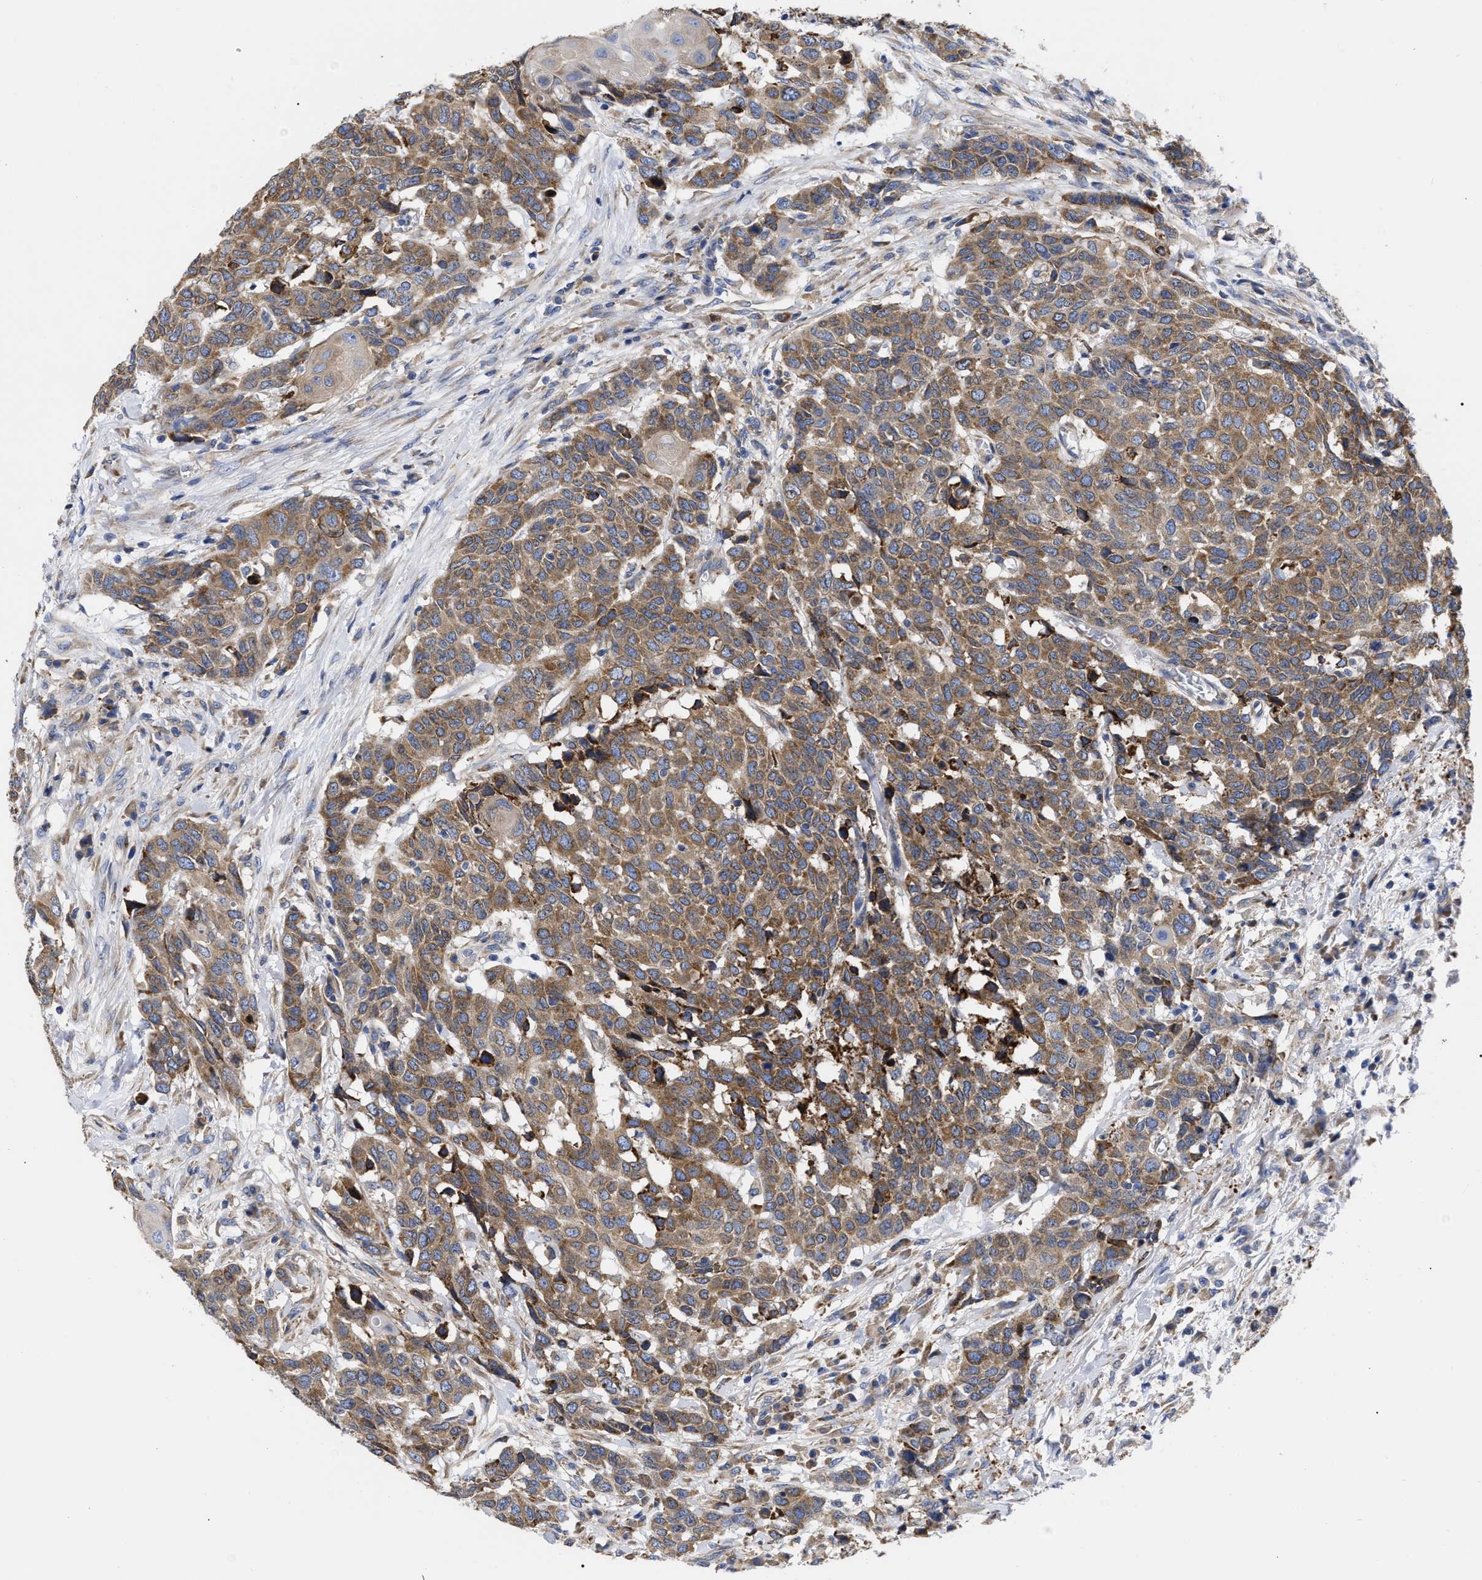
{"staining": {"intensity": "moderate", "quantity": ">75%", "location": "cytoplasmic/membranous"}, "tissue": "head and neck cancer", "cell_type": "Tumor cells", "image_type": "cancer", "snomed": [{"axis": "morphology", "description": "Squamous cell carcinoma, NOS"}, {"axis": "topography", "description": "Head-Neck"}], "caption": "The histopathology image reveals a brown stain indicating the presence of a protein in the cytoplasmic/membranous of tumor cells in head and neck squamous cell carcinoma.", "gene": "CFAP298", "patient": {"sex": "male", "age": 66}}